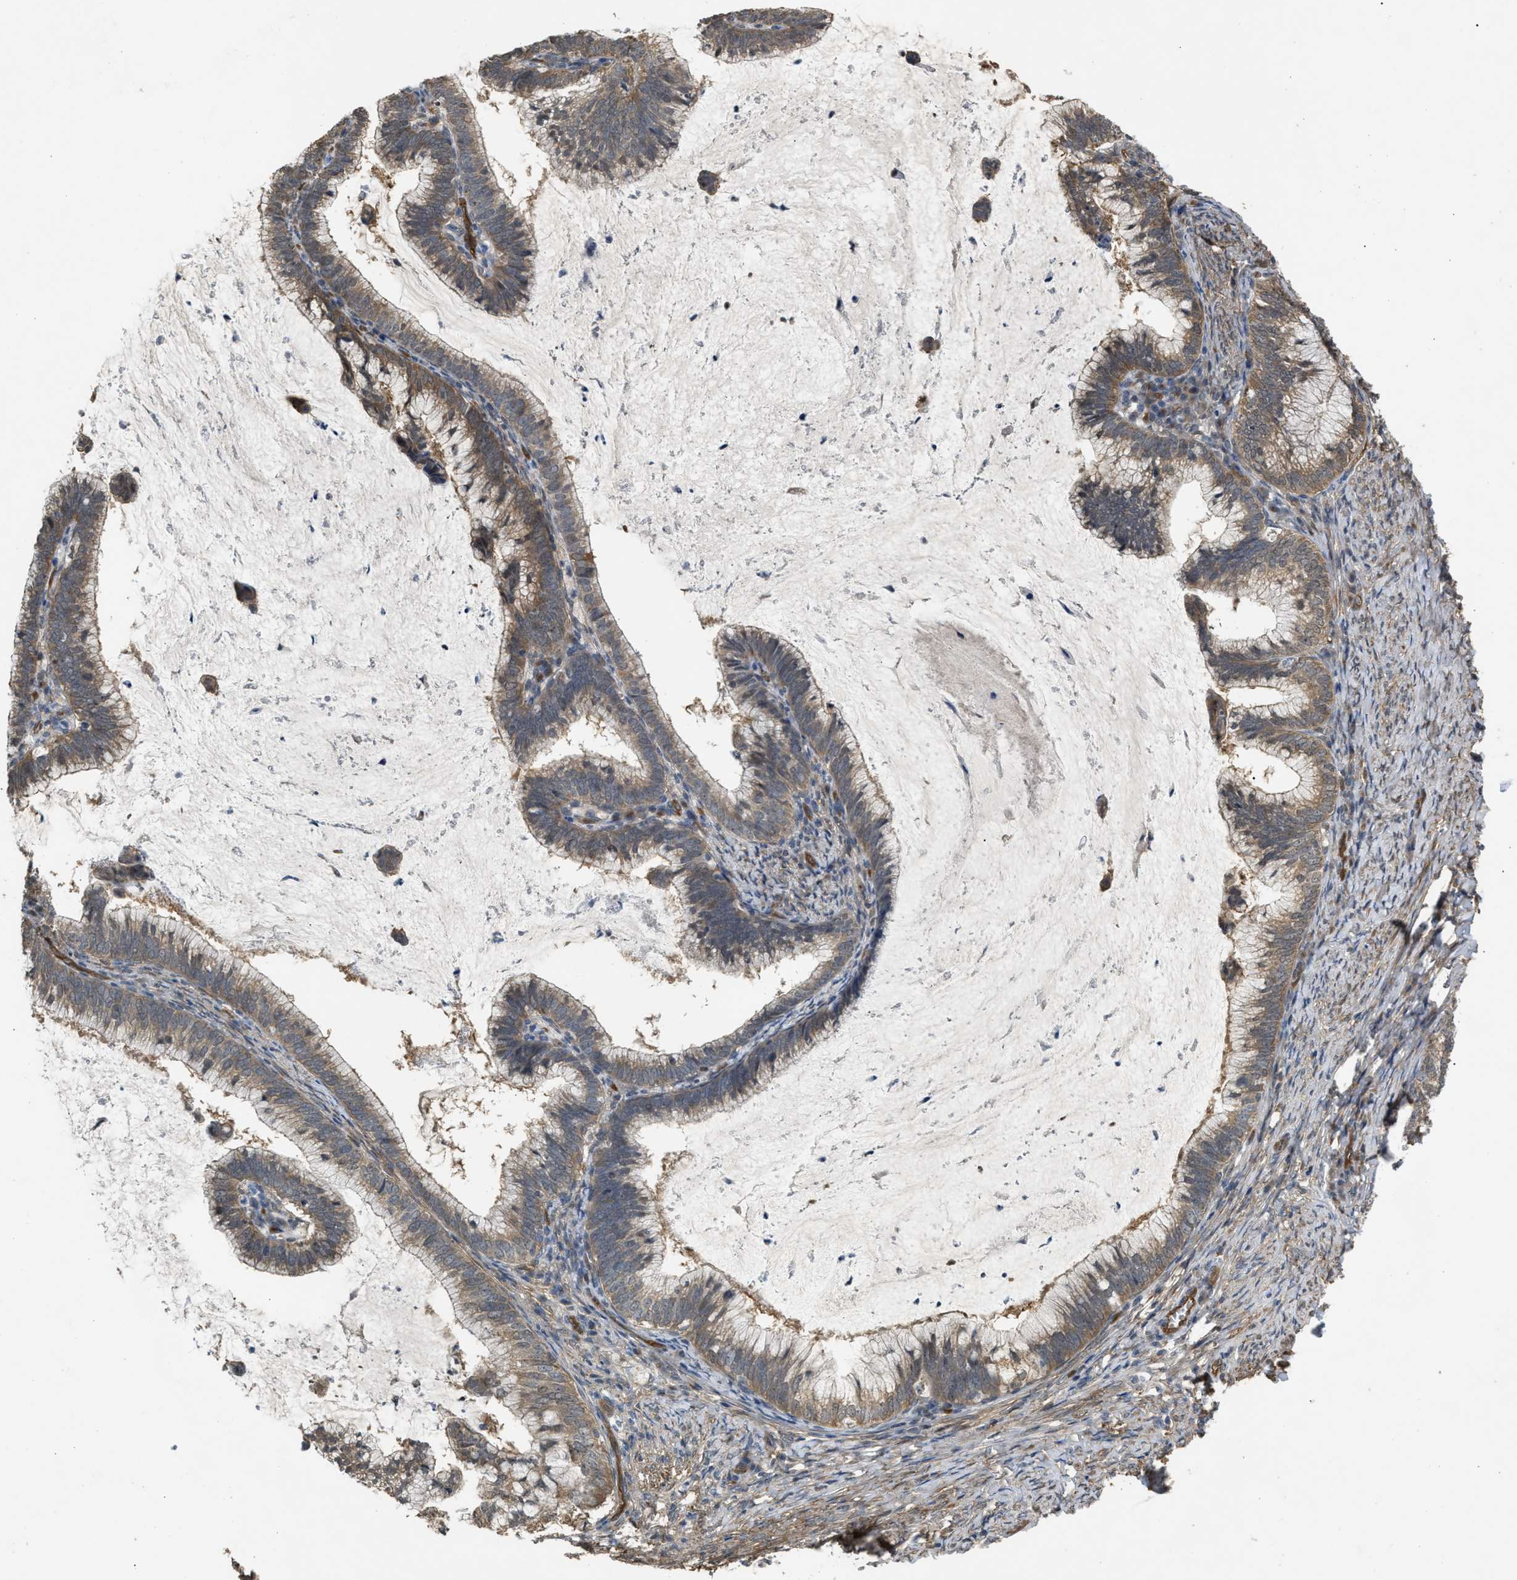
{"staining": {"intensity": "weak", "quantity": ">75%", "location": "cytoplasmic/membranous"}, "tissue": "cervical cancer", "cell_type": "Tumor cells", "image_type": "cancer", "snomed": [{"axis": "morphology", "description": "Adenocarcinoma, NOS"}, {"axis": "topography", "description": "Cervix"}], "caption": "A micrograph of human cervical adenocarcinoma stained for a protein displays weak cytoplasmic/membranous brown staining in tumor cells.", "gene": "BAG3", "patient": {"sex": "female", "age": 36}}